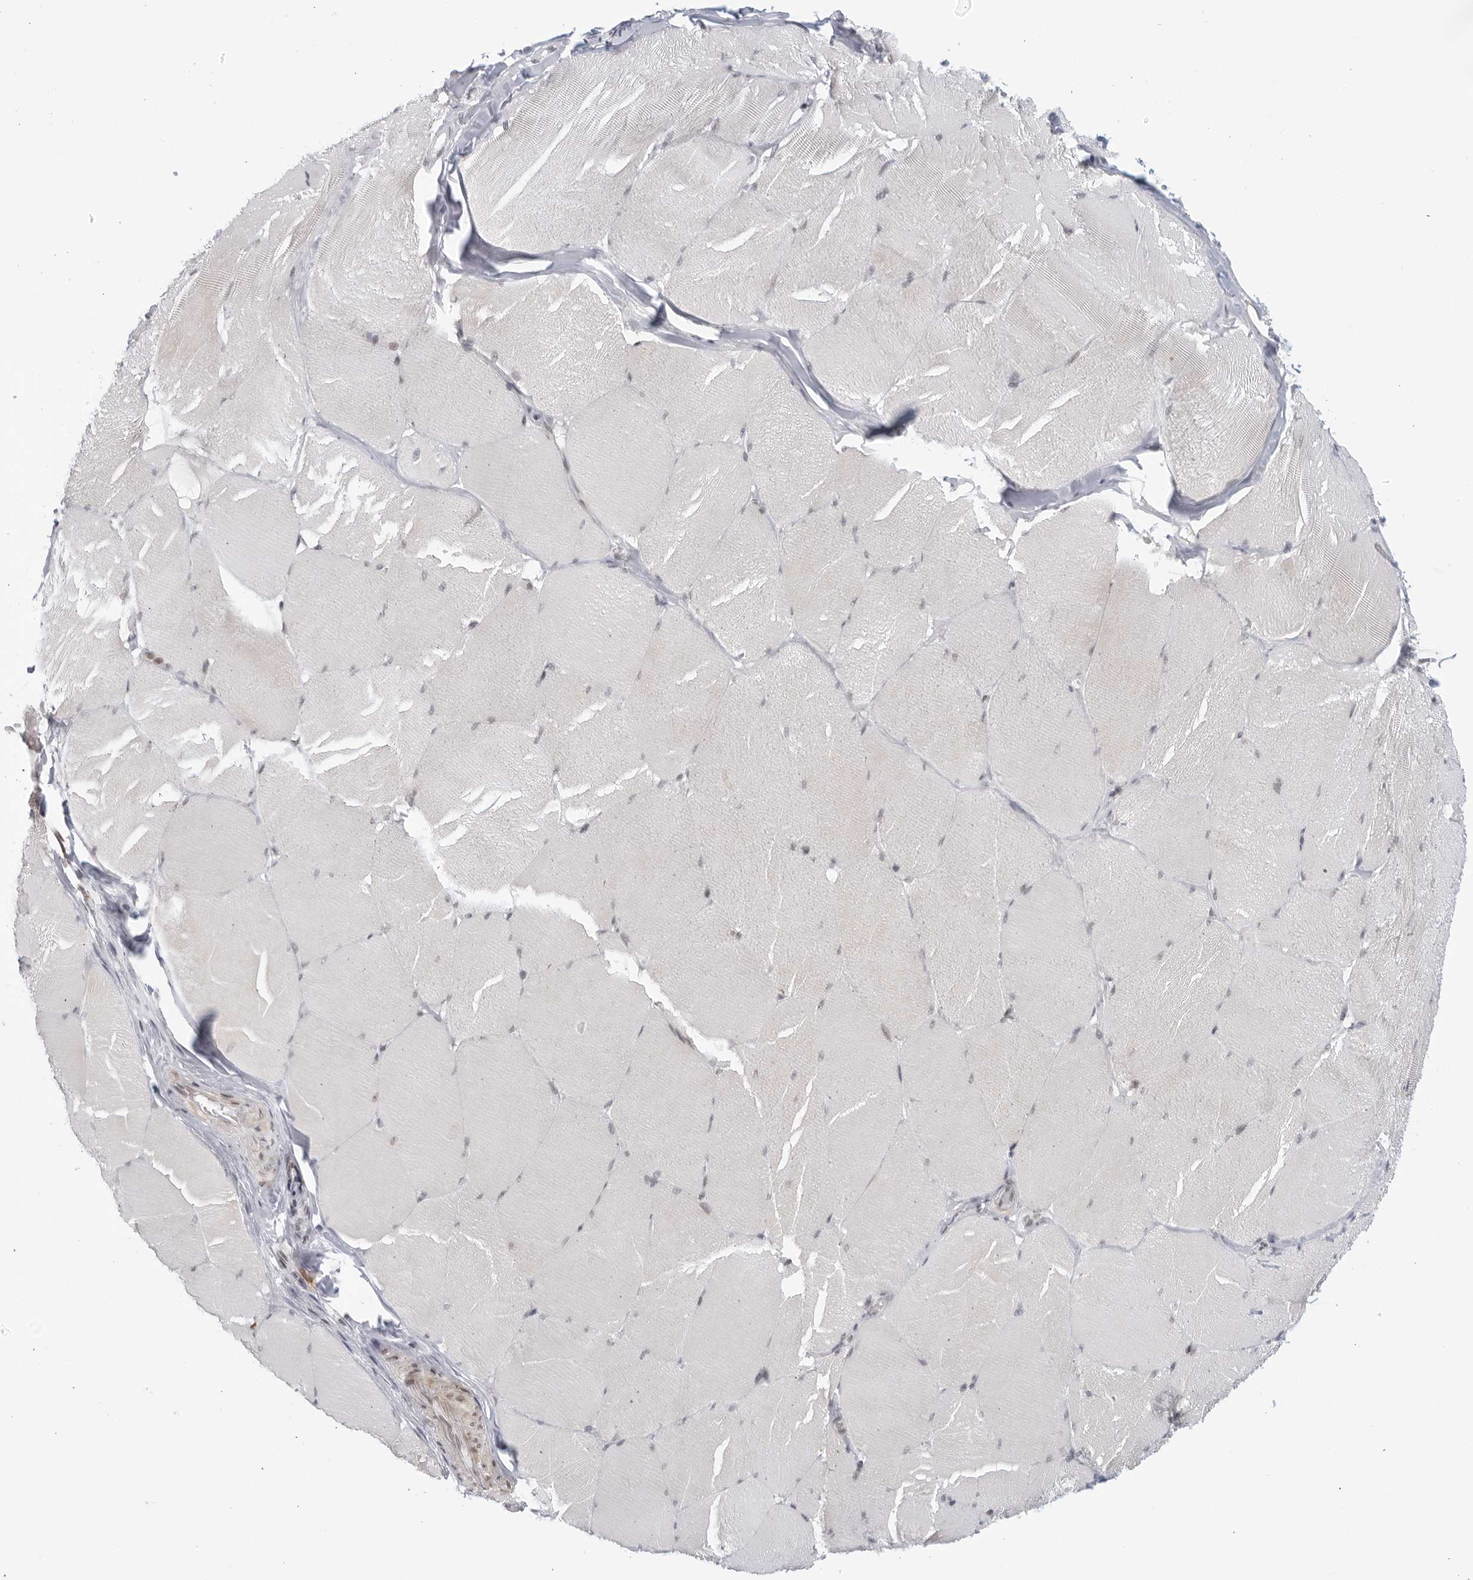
{"staining": {"intensity": "negative", "quantity": "none", "location": "none"}, "tissue": "skeletal muscle", "cell_type": "Myocytes", "image_type": "normal", "snomed": [{"axis": "morphology", "description": "Normal tissue, NOS"}, {"axis": "topography", "description": "Skin"}, {"axis": "topography", "description": "Skeletal muscle"}], "caption": "There is no significant positivity in myocytes of skeletal muscle. Nuclei are stained in blue.", "gene": "RAB11FIP3", "patient": {"sex": "male", "age": 83}}